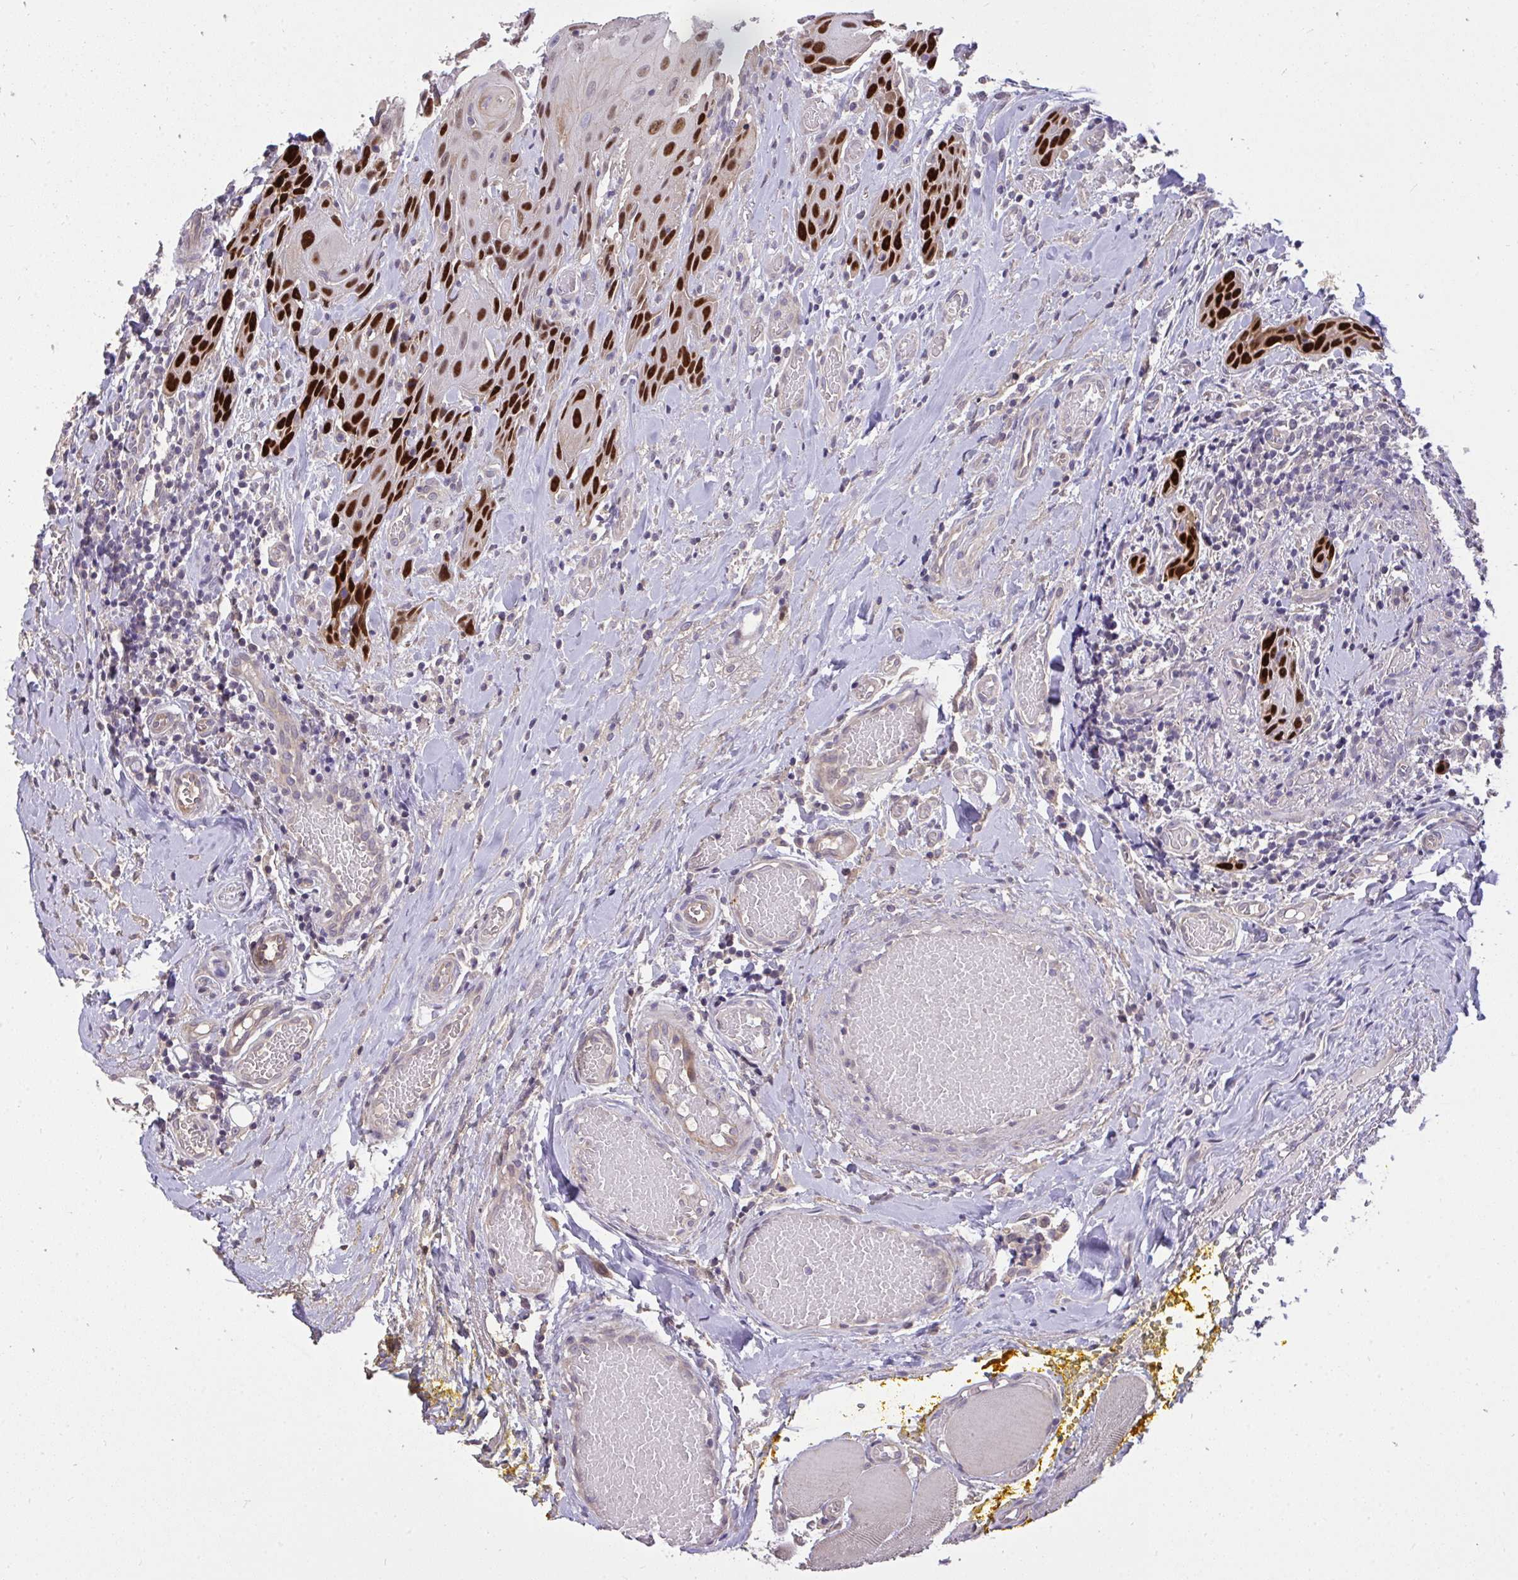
{"staining": {"intensity": "strong", "quantity": ">75%", "location": "cytoplasmic/membranous,nuclear"}, "tissue": "head and neck cancer", "cell_type": "Tumor cells", "image_type": "cancer", "snomed": [{"axis": "morphology", "description": "Squamous cell carcinoma, NOS"}, {"axis": "topography", "description": "Oral tissue"}, {"axis": "topography", "description": "Head-Neck"}], "caption": "Head and neck cancer tissue displays strong cytoplasmic/membranous and nuclear staining in about >75% of tumor cells, visualized by immunohistochemistry.", "gene": "C19orf54", "patient": {"sex": "male", "age": 49}}